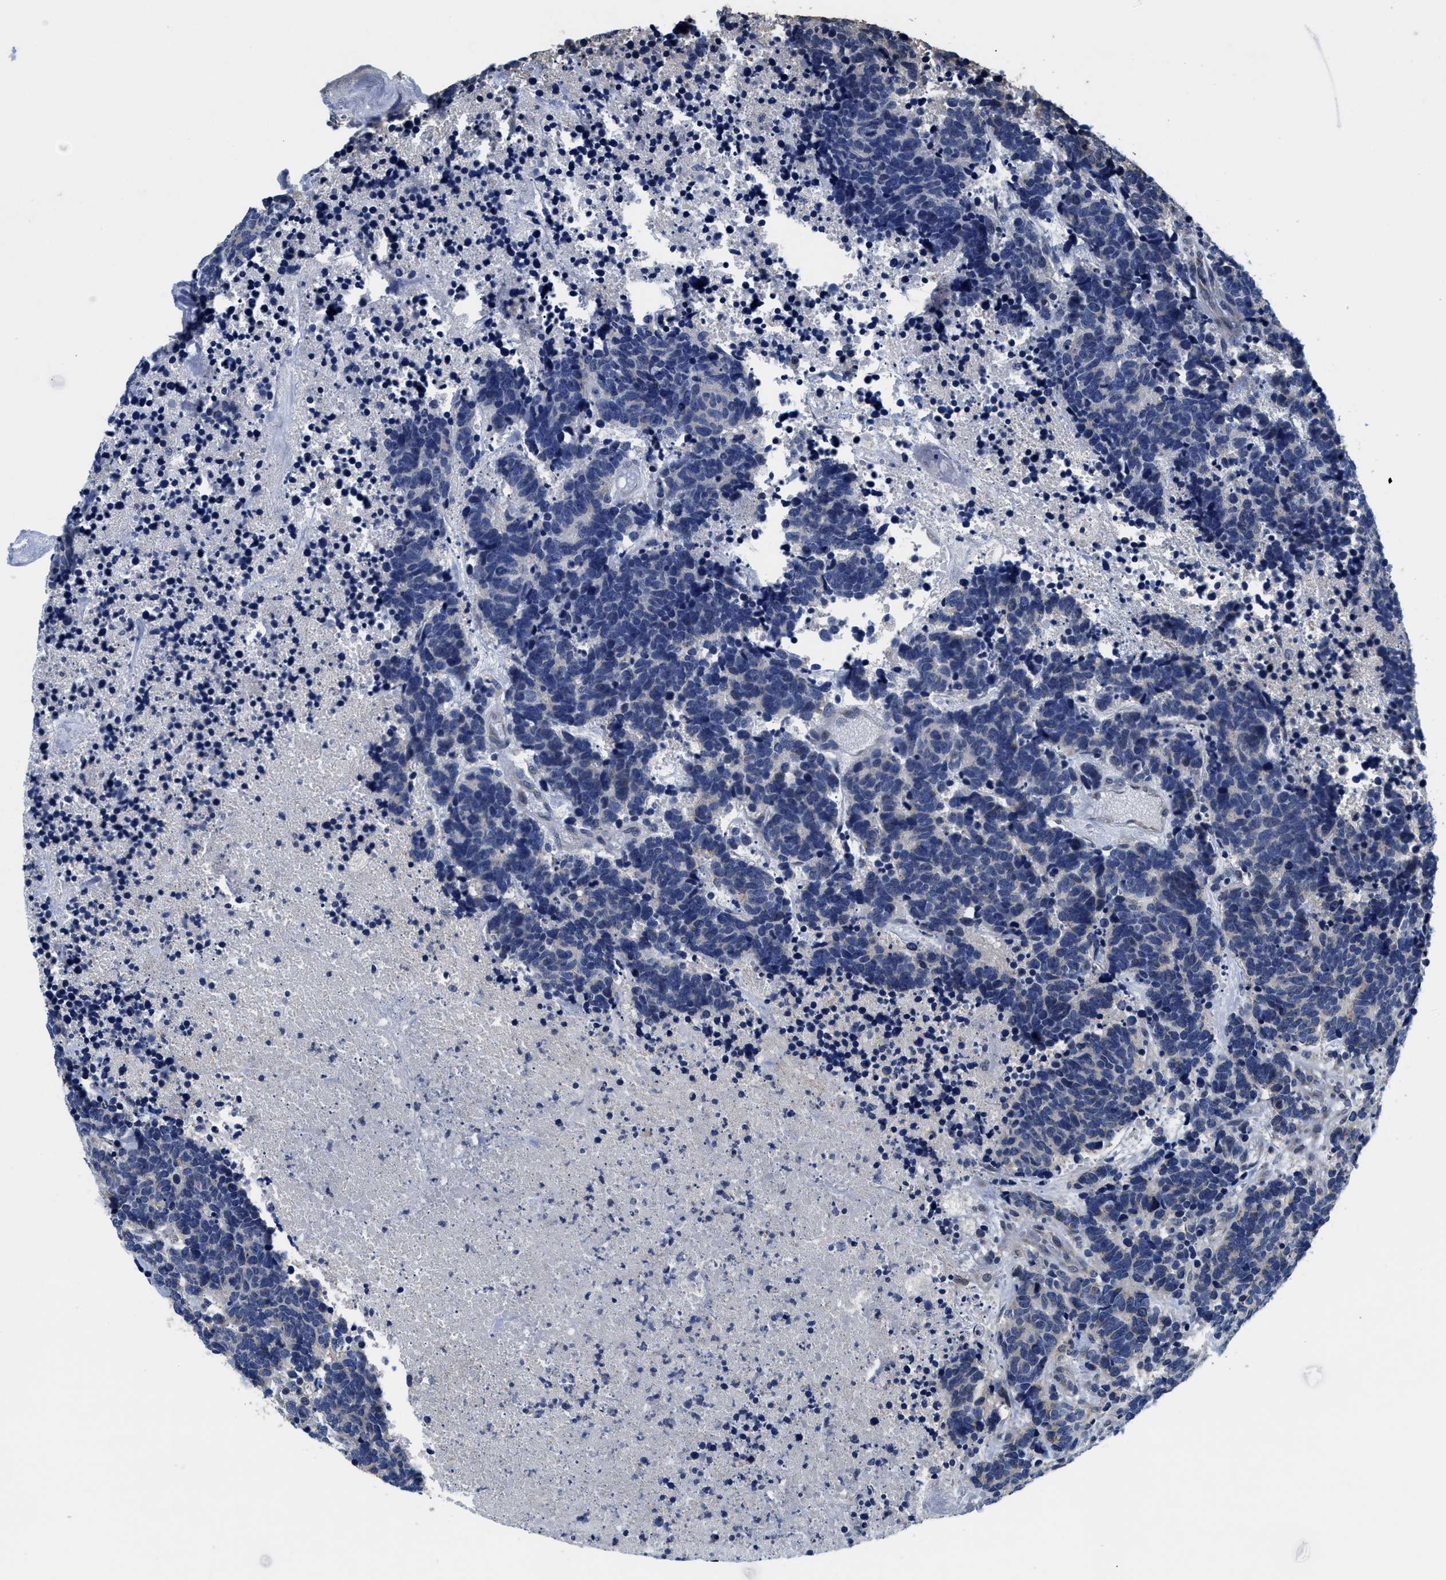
{"staining": {"intensity": "weak", "quantity": "<25%", "location": "cytoplasmic/membranous"}, "tissue": "carcinoid", "cell_type": "Tumor cells", "image_type": "cancer", "snomed": [{"axis": "morphology", "description": "Carcinoma, NOS"}, {"axis": "morphology", "description": "Carcinoid, malignant, NOS"}, {"axis": "topography", "description": "Urinary bladder"}], "caption": "This is an immunohistochemistry (IHC) image of malignant carcinoid. There is no staining in tumor cells.", "gene": "SNX10", "patient": {"sex": "male", "age": 57}}